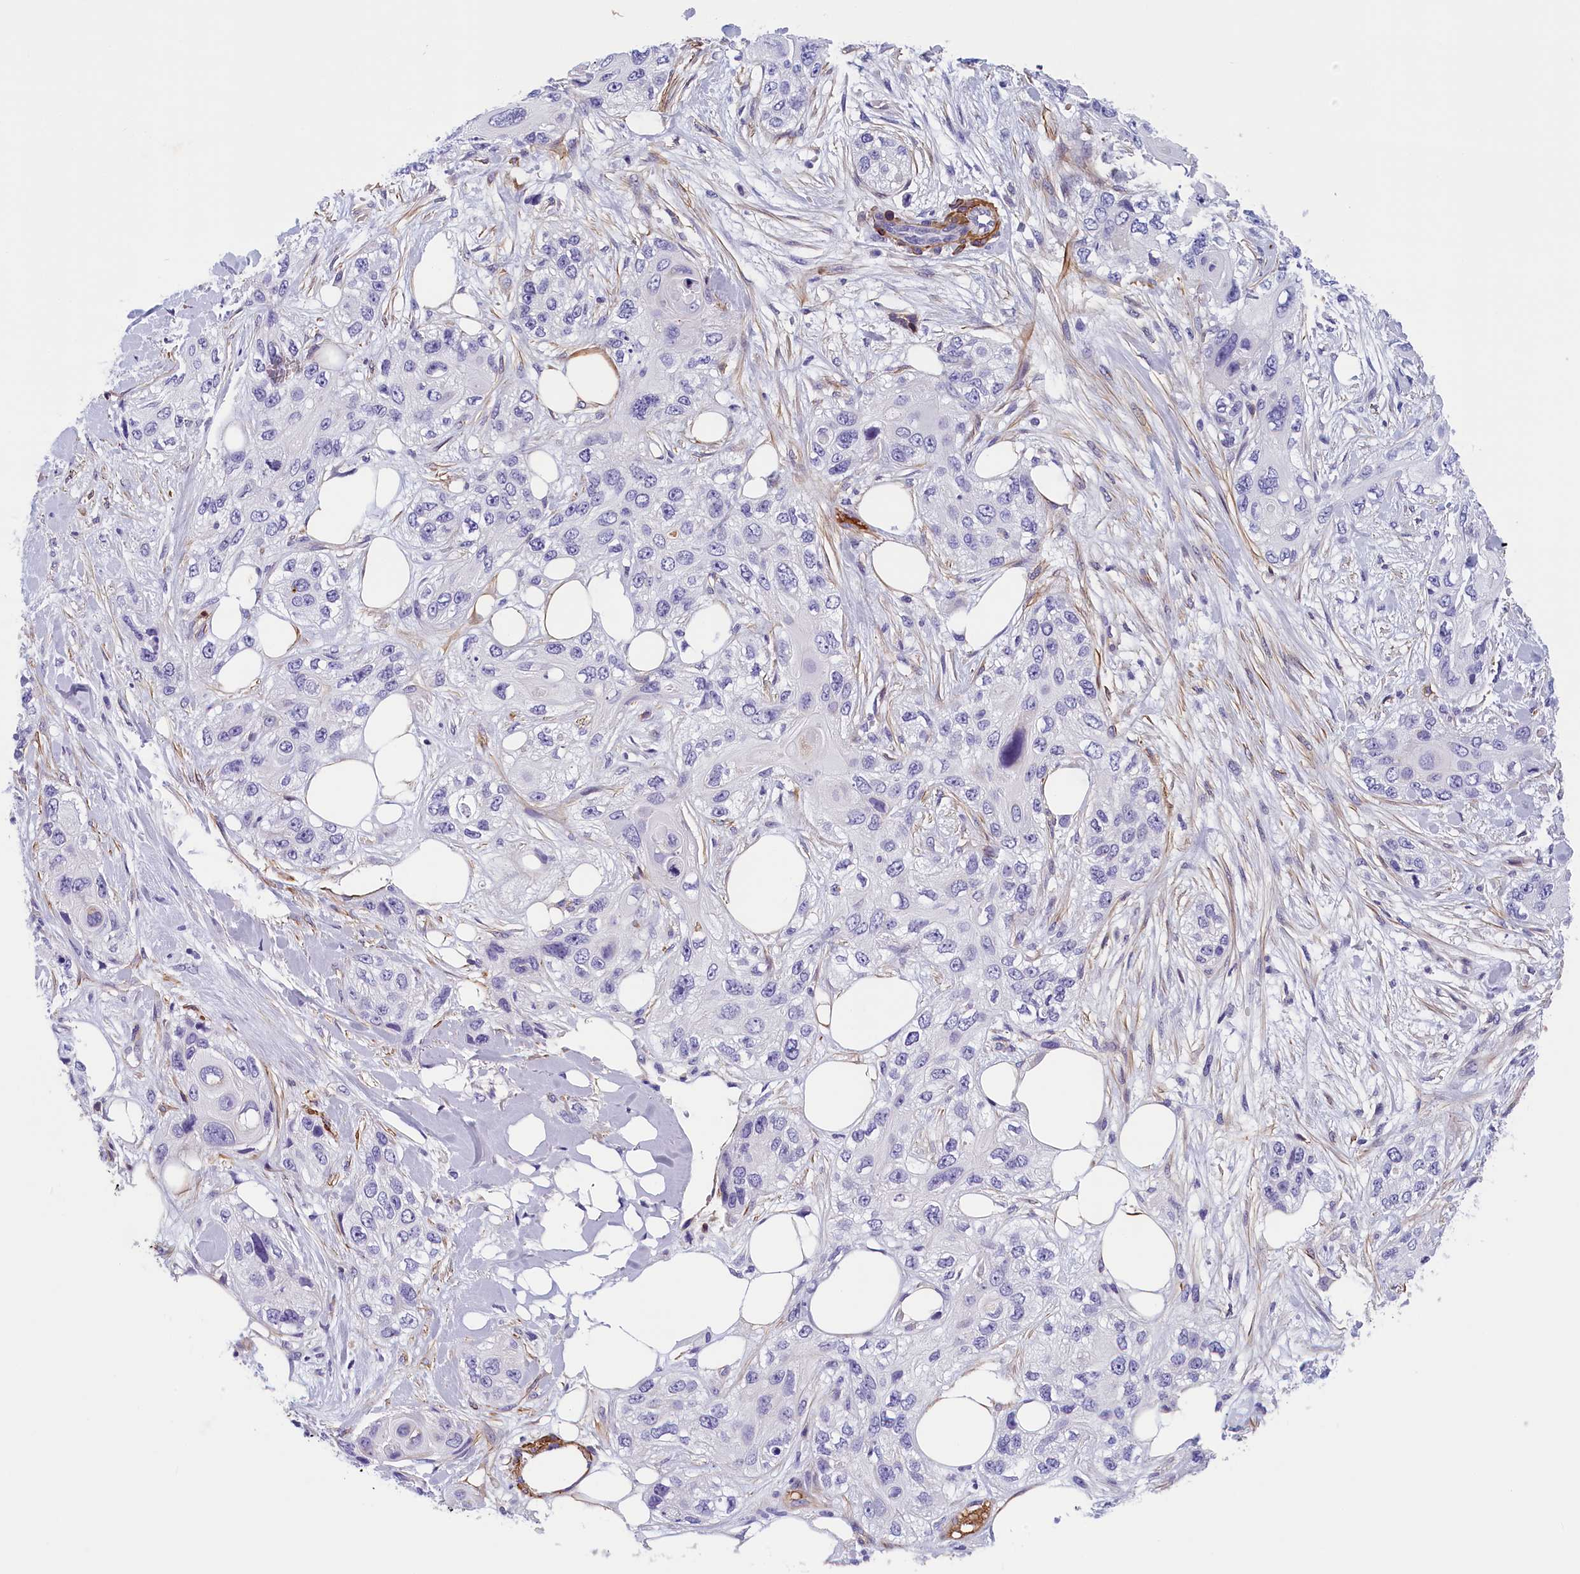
{"staining": {"intensity": "negative", "quantity": "none", "location": "none"}, "tissue": "skin cancer", "cell_type": "Tumor cells", "image_type": "cancer", "snomed": [{"axis": "morphology", "description": "Normal tissue, NOS"}, {"axis": "morphology", "description": "Squamous cell carcinoma, NOS"}, {"axis": "topography", "description": "Skin"}], "caption": "There is no significant positivity in tumor cells of skin cancer.", "gene": "BCL2L13", "patient": {"sex": "male", "age": 72}}